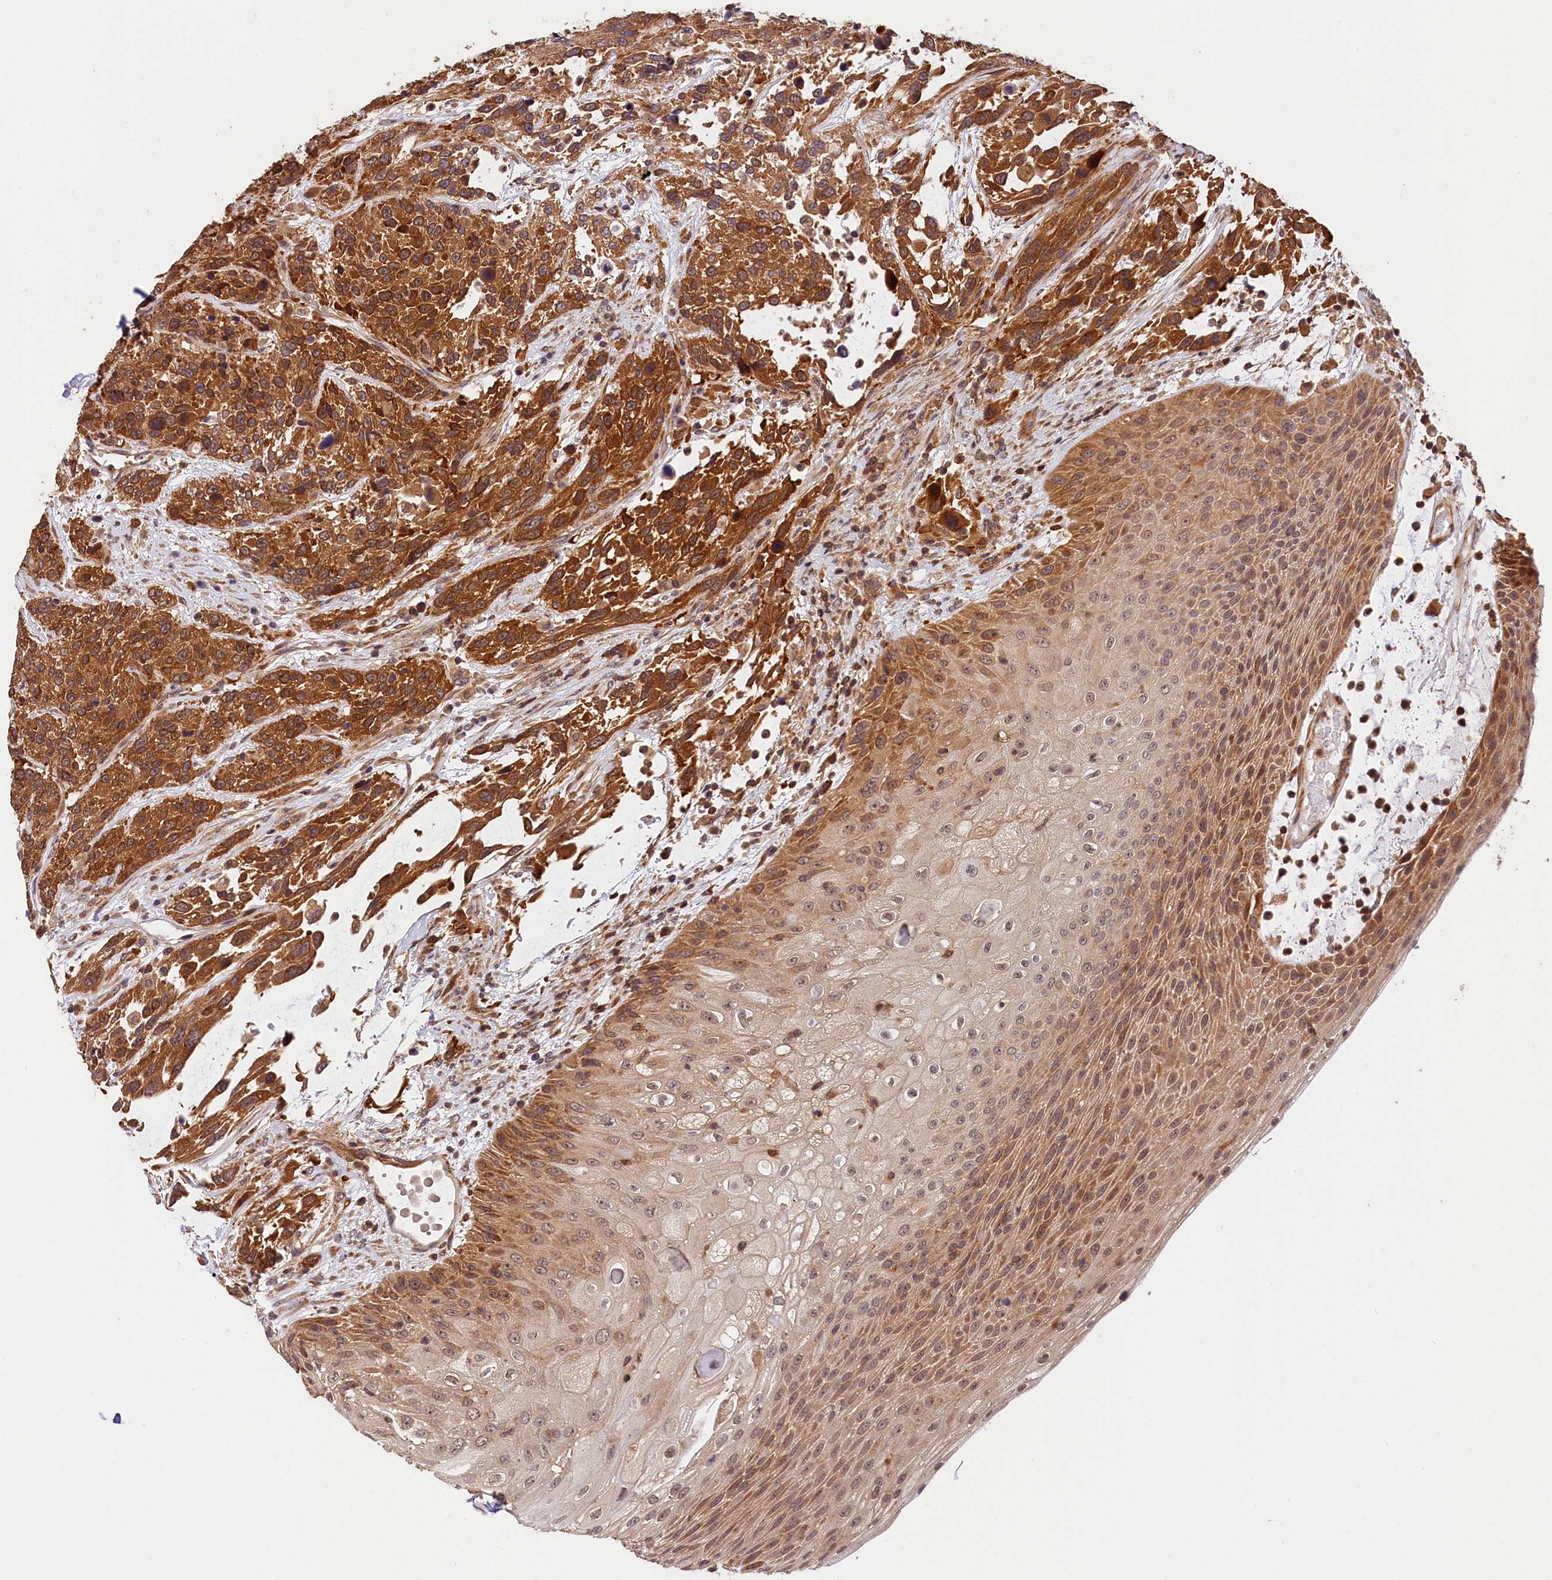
{"staining": {"intensity": "moderate", "quantity": ">75%", "location": "cytoplasmic/membranous"}, "tissue": "urothelial cancer", "cell_type": "Tumor cells", "image_type": "cancer", "snomed": [{"axis": "morphology", "description": "Urothelial carcinoma, High grade"}, {"axis": "topography", "description": "Urinary bladder"}], "caption": "Immunohistochemical staining of urothelial carcinoma (high-grade) shows medium levels of moderate cytoplasmic/membranous positivity in about >75% of tumor cells.", "gene": "CHORDC1", "patient": {"sex": "female", "age": 70}}